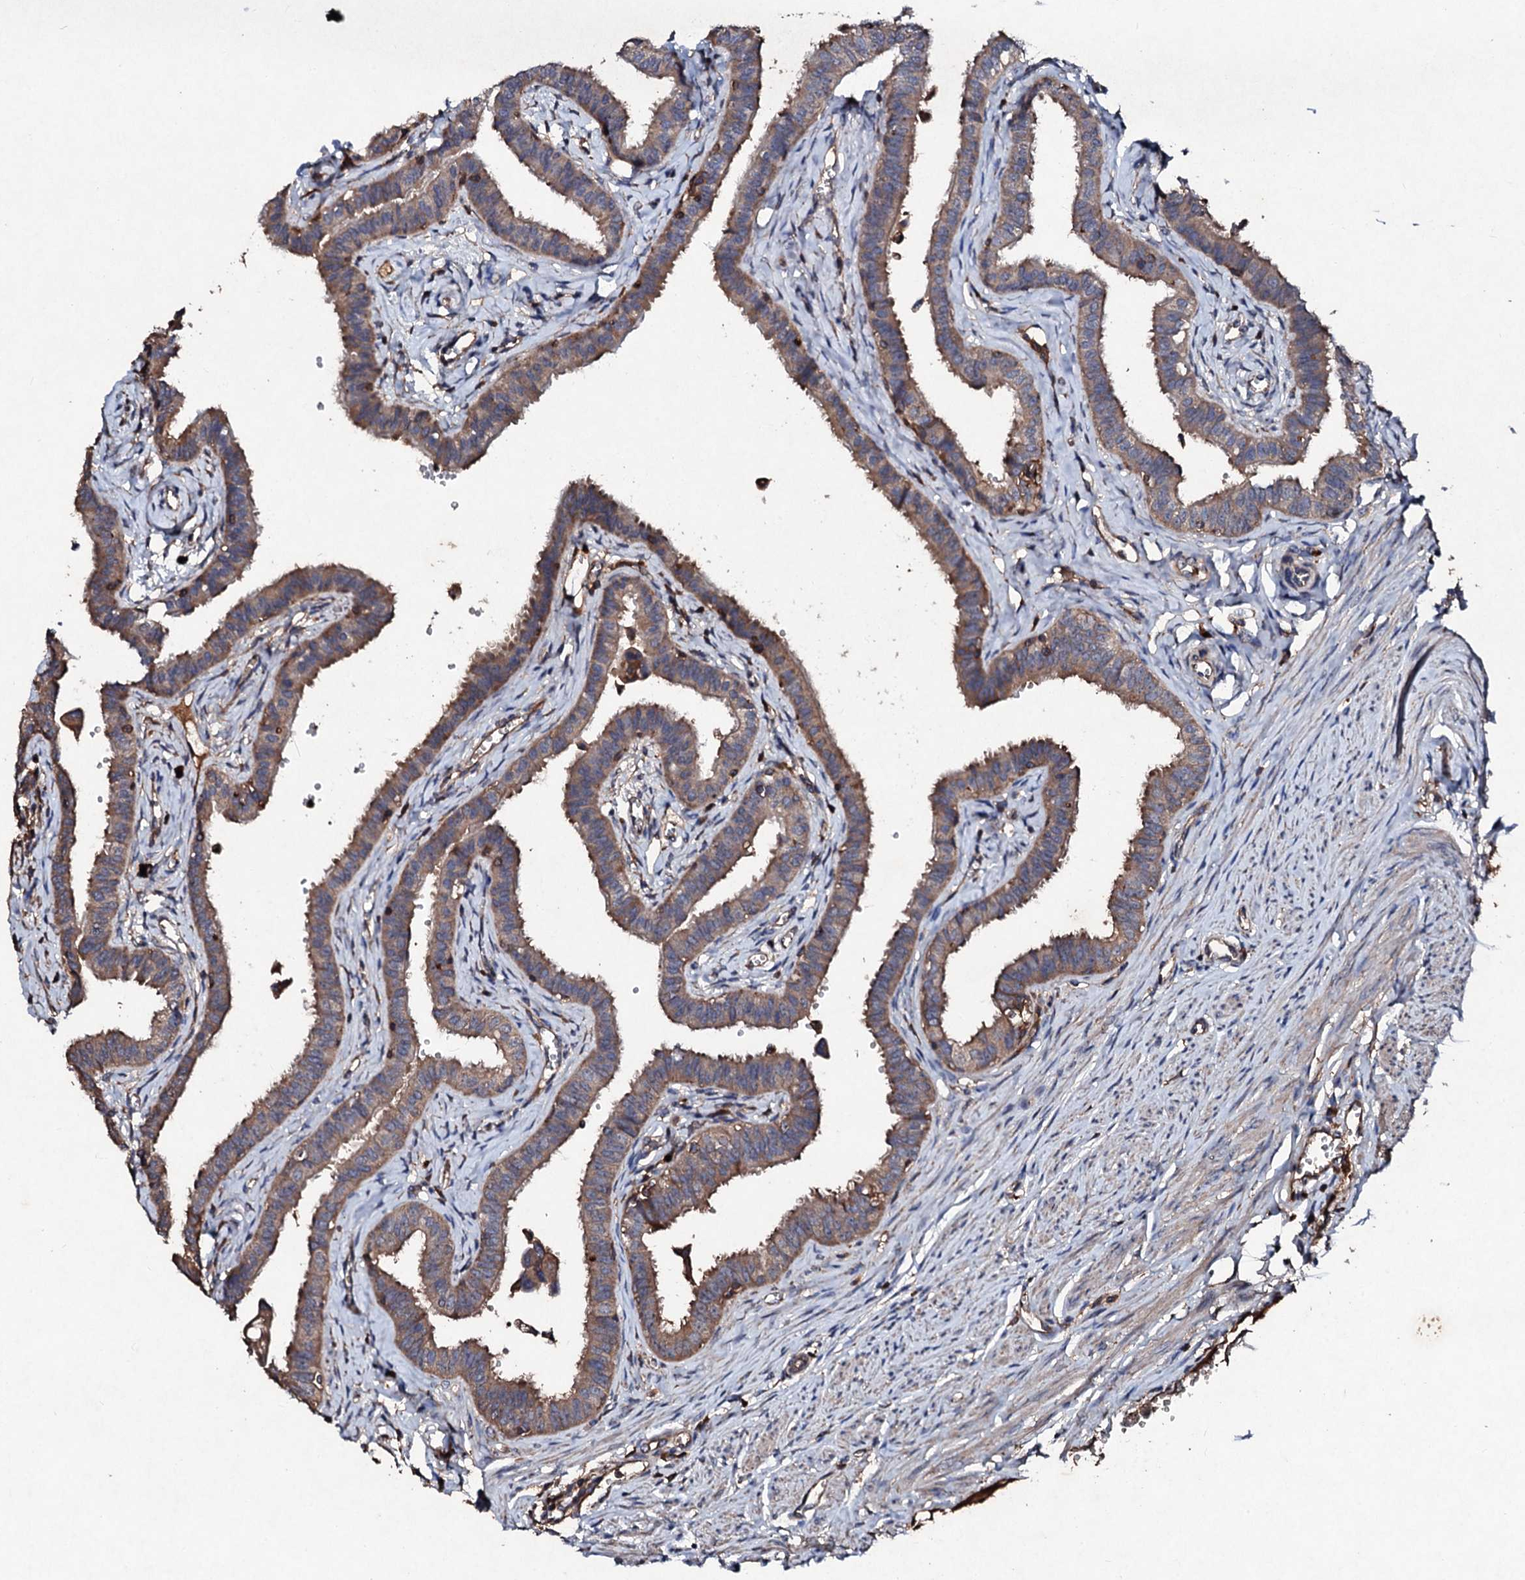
{"staining": {"intensity": "moderate", "quantity": ">75%", "location": "cytoplasmic/membranous"}, "tissue": "fallopian tube", "cell_type": "Glandular cells", "image_type": "normal", "snomed": [{"axis": "morphology", "description": "Normal tissue, NOS"}, {"axis": "morphology", "description": "Carcinoma, NOS"}, {"axis": "topography", "description": "Fallopian tube"}, {"axis": "topography", "description": "Ovary"}], "caption": "Brown immunohistochemical staining in unremarkable fallopian tube exhibits moderate cytoplasmic/membranous positivity in about >75% of glandular cells. The staining was performed using DAB (3,3'-diaminobenzidine), with brown indicating positive protein expression. Nuclei are stained blue with hematoxylin.", "gene": "KERA", "patient": {"sex": "female", "age": 59}}